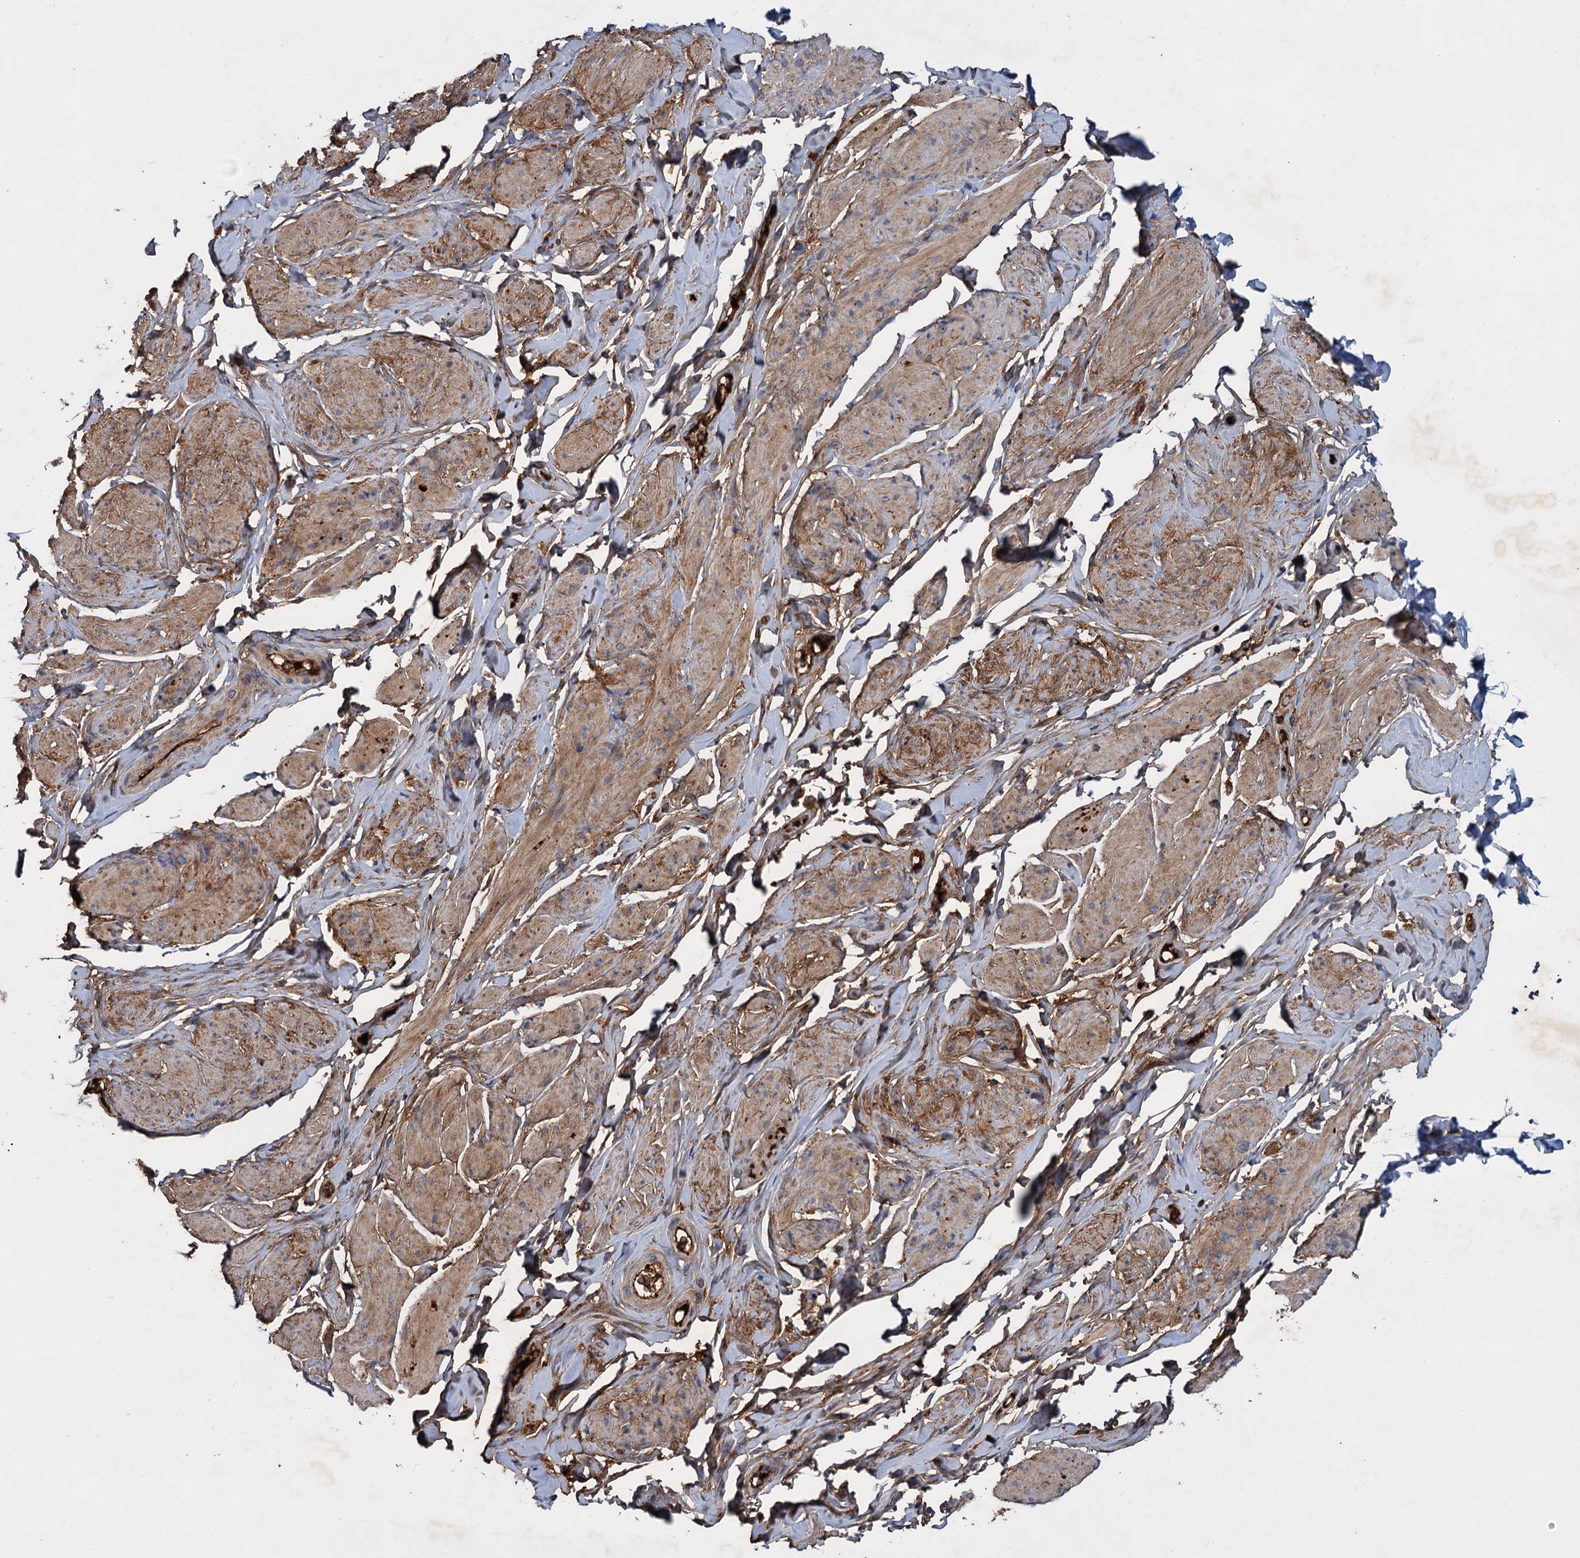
{"staining": {"intensity": "moderate", "quantity": ">75%", "location": "cytoplasmic/membranous"}, "tissue": "smooth muscle", "cell_type": "Smooth muscle cells", "image_type": "normal", "snomed": [{"axis": "morphology", "description": "Normal tissue, NOS"}, {"axis": "topography", "description": "Smooth muscle"}, {"axis": "topography", "description": "Peripheral nerve tissue"}], "caption": "Immunohistochemistry (IHC) micrograph of normal smooth muscle: smooth muscle stained using immunohistochemistry demonstrates medium levels of moderate protein expression localized specifically in the cytoplasmic/membranous of smooth muscle cells, appearing as a cytoplasmic/membranous brown color.", "gene": "CHRD", "patient": {"sex": "male", "age": 69}}